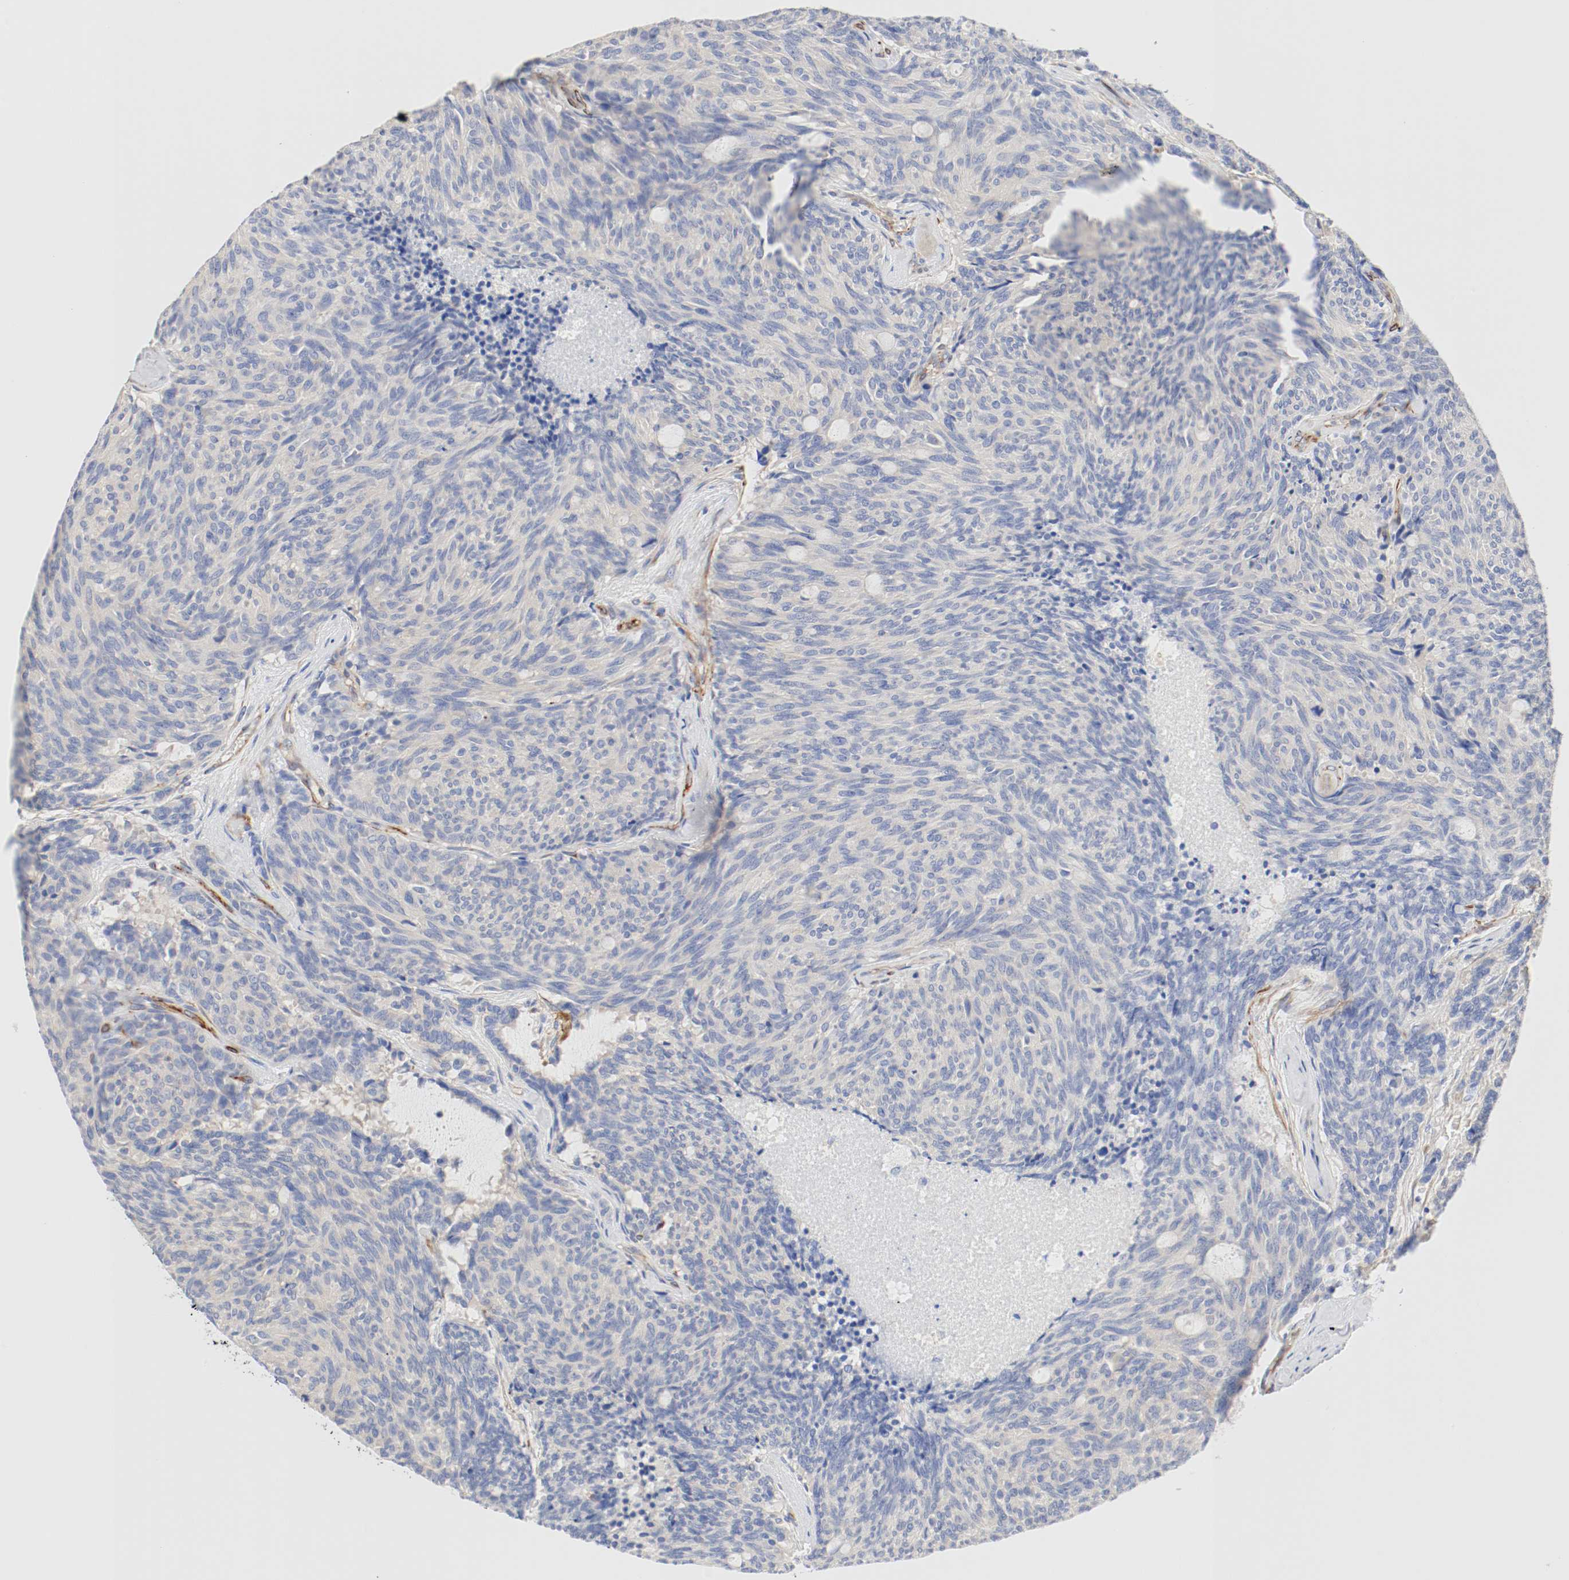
{"staining": {"intensity": "weak", "quantity": "25%-75%", "location": "cytoplasmic/membranous"}, "tissue": "carcinoid", "cell_type": "Tumor cells", "image_type": "cancer", "snomed": [{"axis": "morphology", "description": "Carcinoid, malignant, NOS"}, {"axis": "topography", "description": "Pancreas"}], "caption": "A histopathology image showing weak cytoplasmic/membranous expression in approximately 25%-75% of tumor cells in carcinoid (malignant), as visualized by brown immunohistochemical staining.", "gene": "GIT1", "patient": {"sex": "female", "age": 54}}